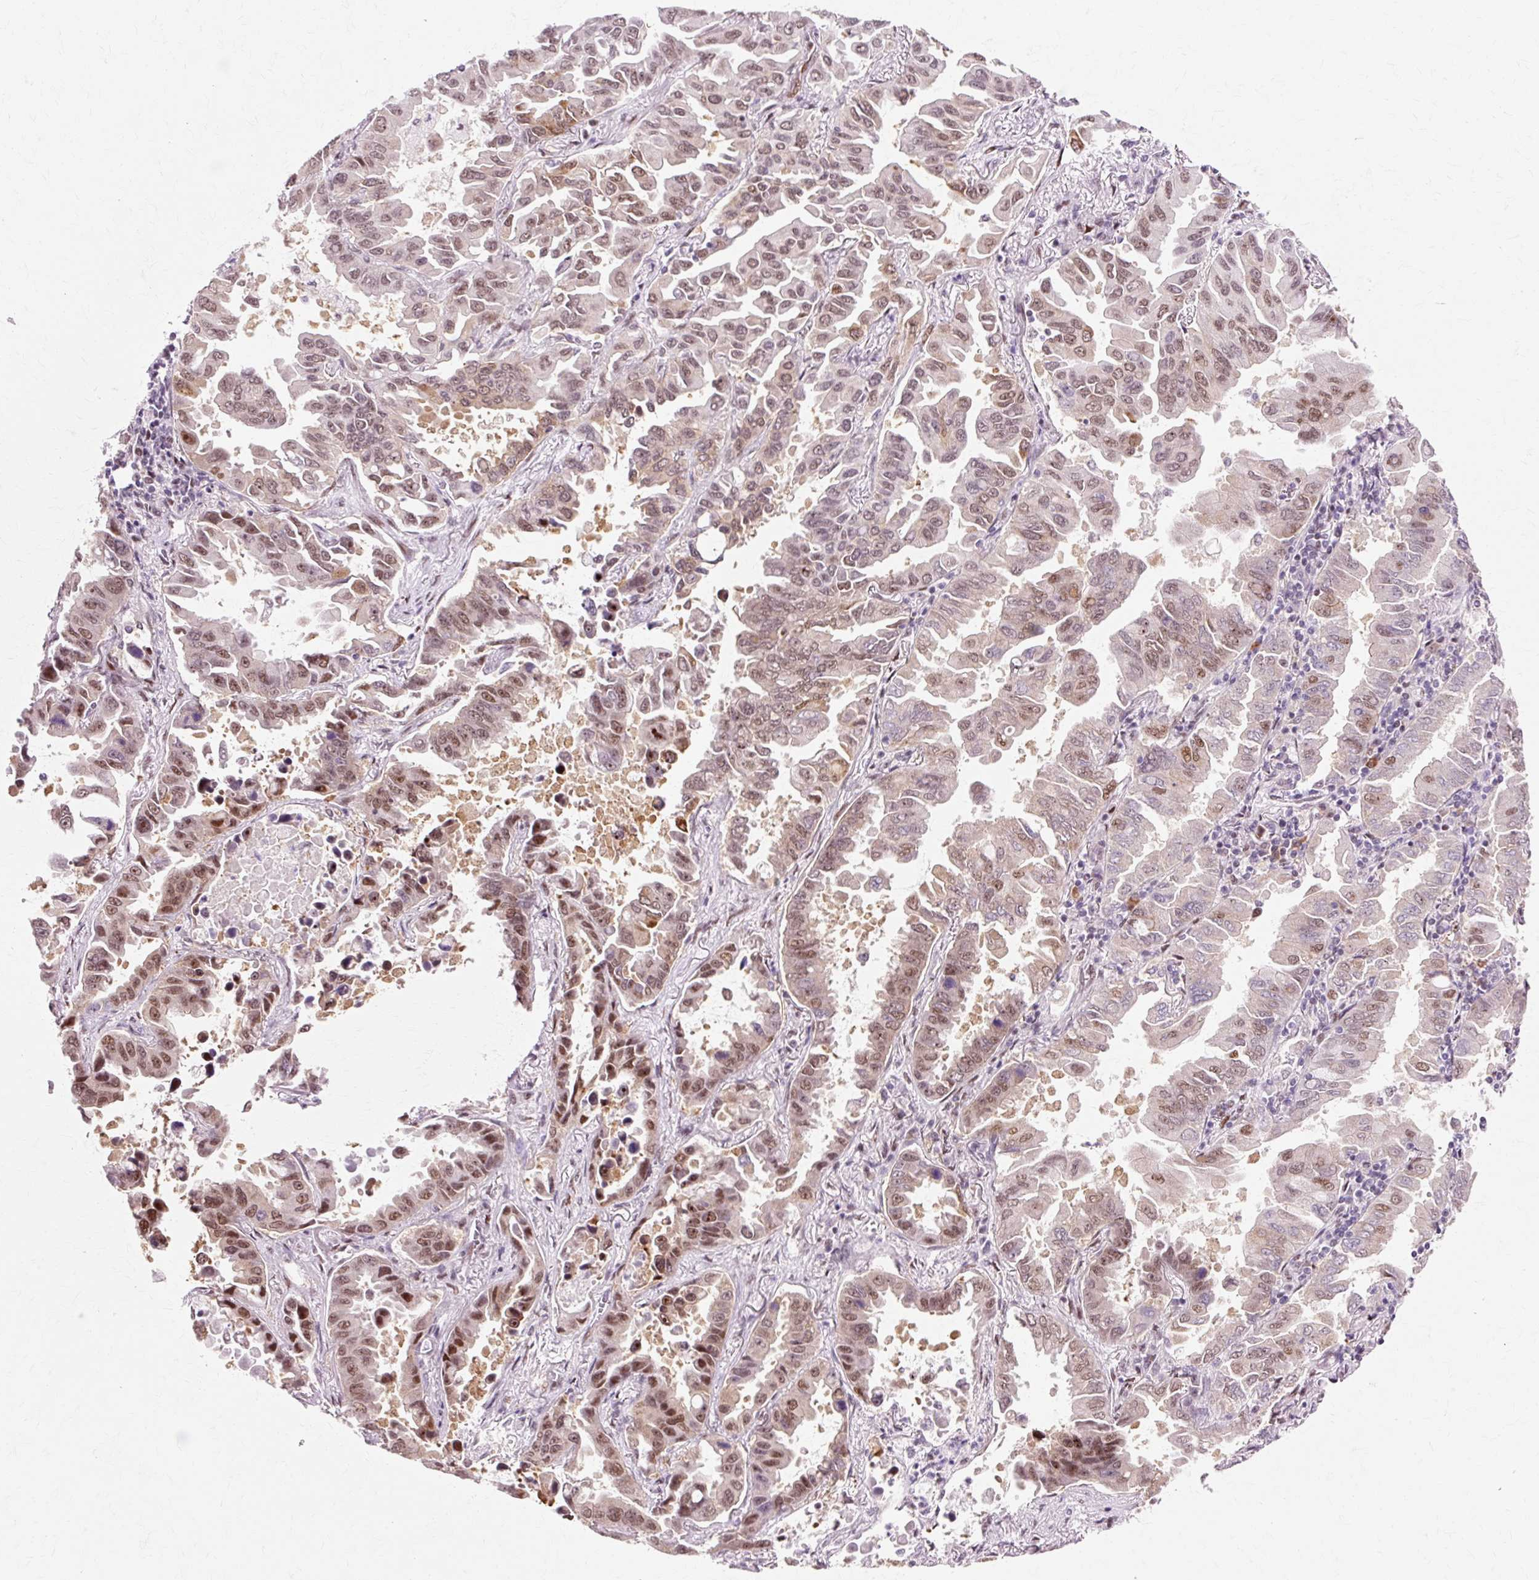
{"staining": {"intensity": "moderate", "quantity": ">75%", "location": "nuclear"}, "tissue": "lung cancer", "cell_type": "Tumor cells", "image_type": "cancer", "snomed": [{"axis": "morphology", "description": "Adenocarcinoma, NOS"}, {"axis": "topography", "description": "Lung"}], "caption": "Protein analysis of lung cancer (adenocarcinoma) tissue reveals moderate nuclear expression in about >75% of tumor cells. (brown staining indicates protein expression, while blue staining denotes nuclei).", "gene": "MACROD2", "patient": {"sex": "male", "age": 64}}